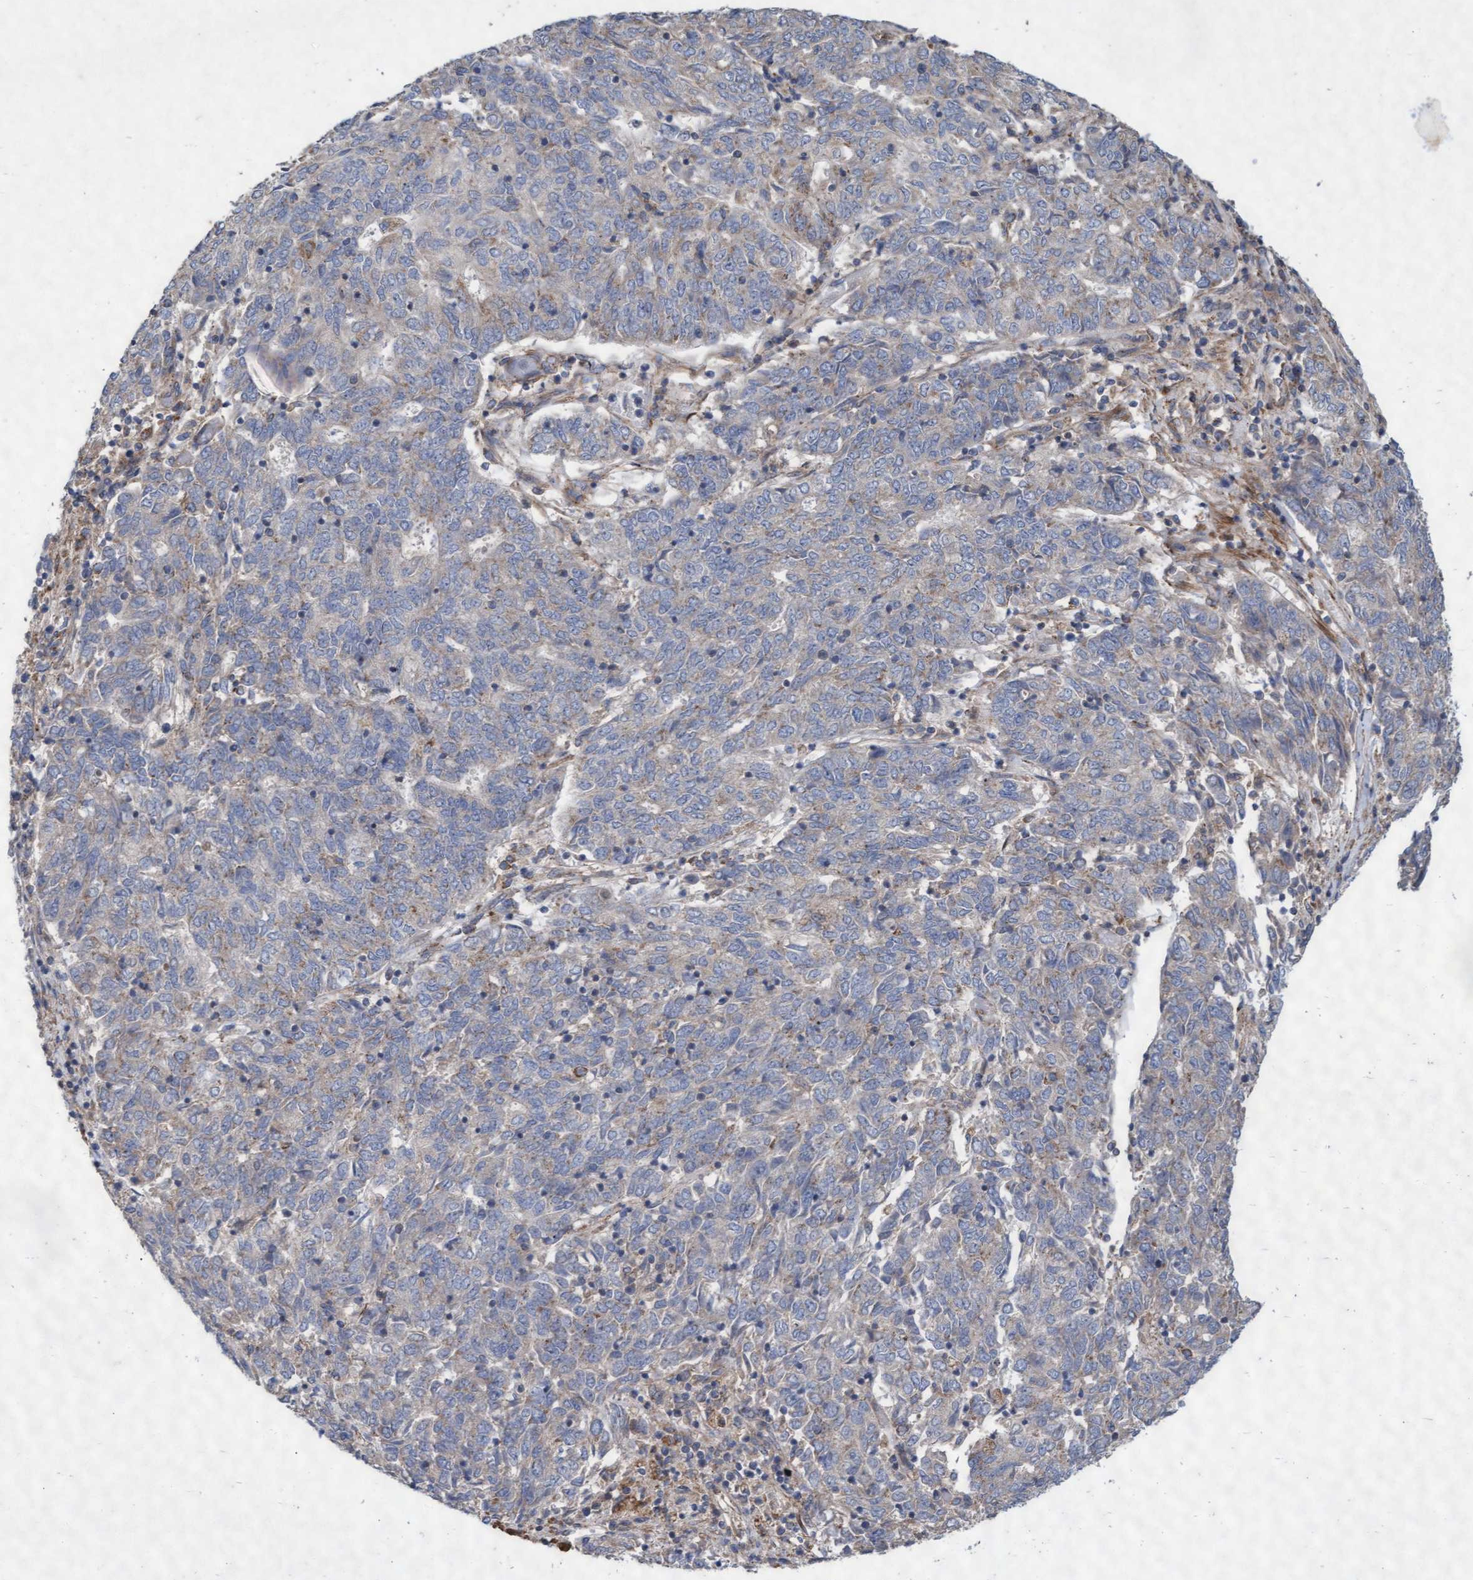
{"staining": {"intensity": "weak", "quantity": "<25%", "location": "cytoplasmic/membranous"}, "tissue": "endometrial cancer", "cell_type": "Tumor cells", "image_type": "cancer", "snomed": [{"axis": "morphology", "description": "Adenocarcinoma, NOS"}, {"axis": "topography", "description": "Endometrium"}], "caption": "Tumor cells are negative for protein expression in human endometrial cancer.", "gene": "ABCF2", "patient": {"sex": "female", "age": 80}}